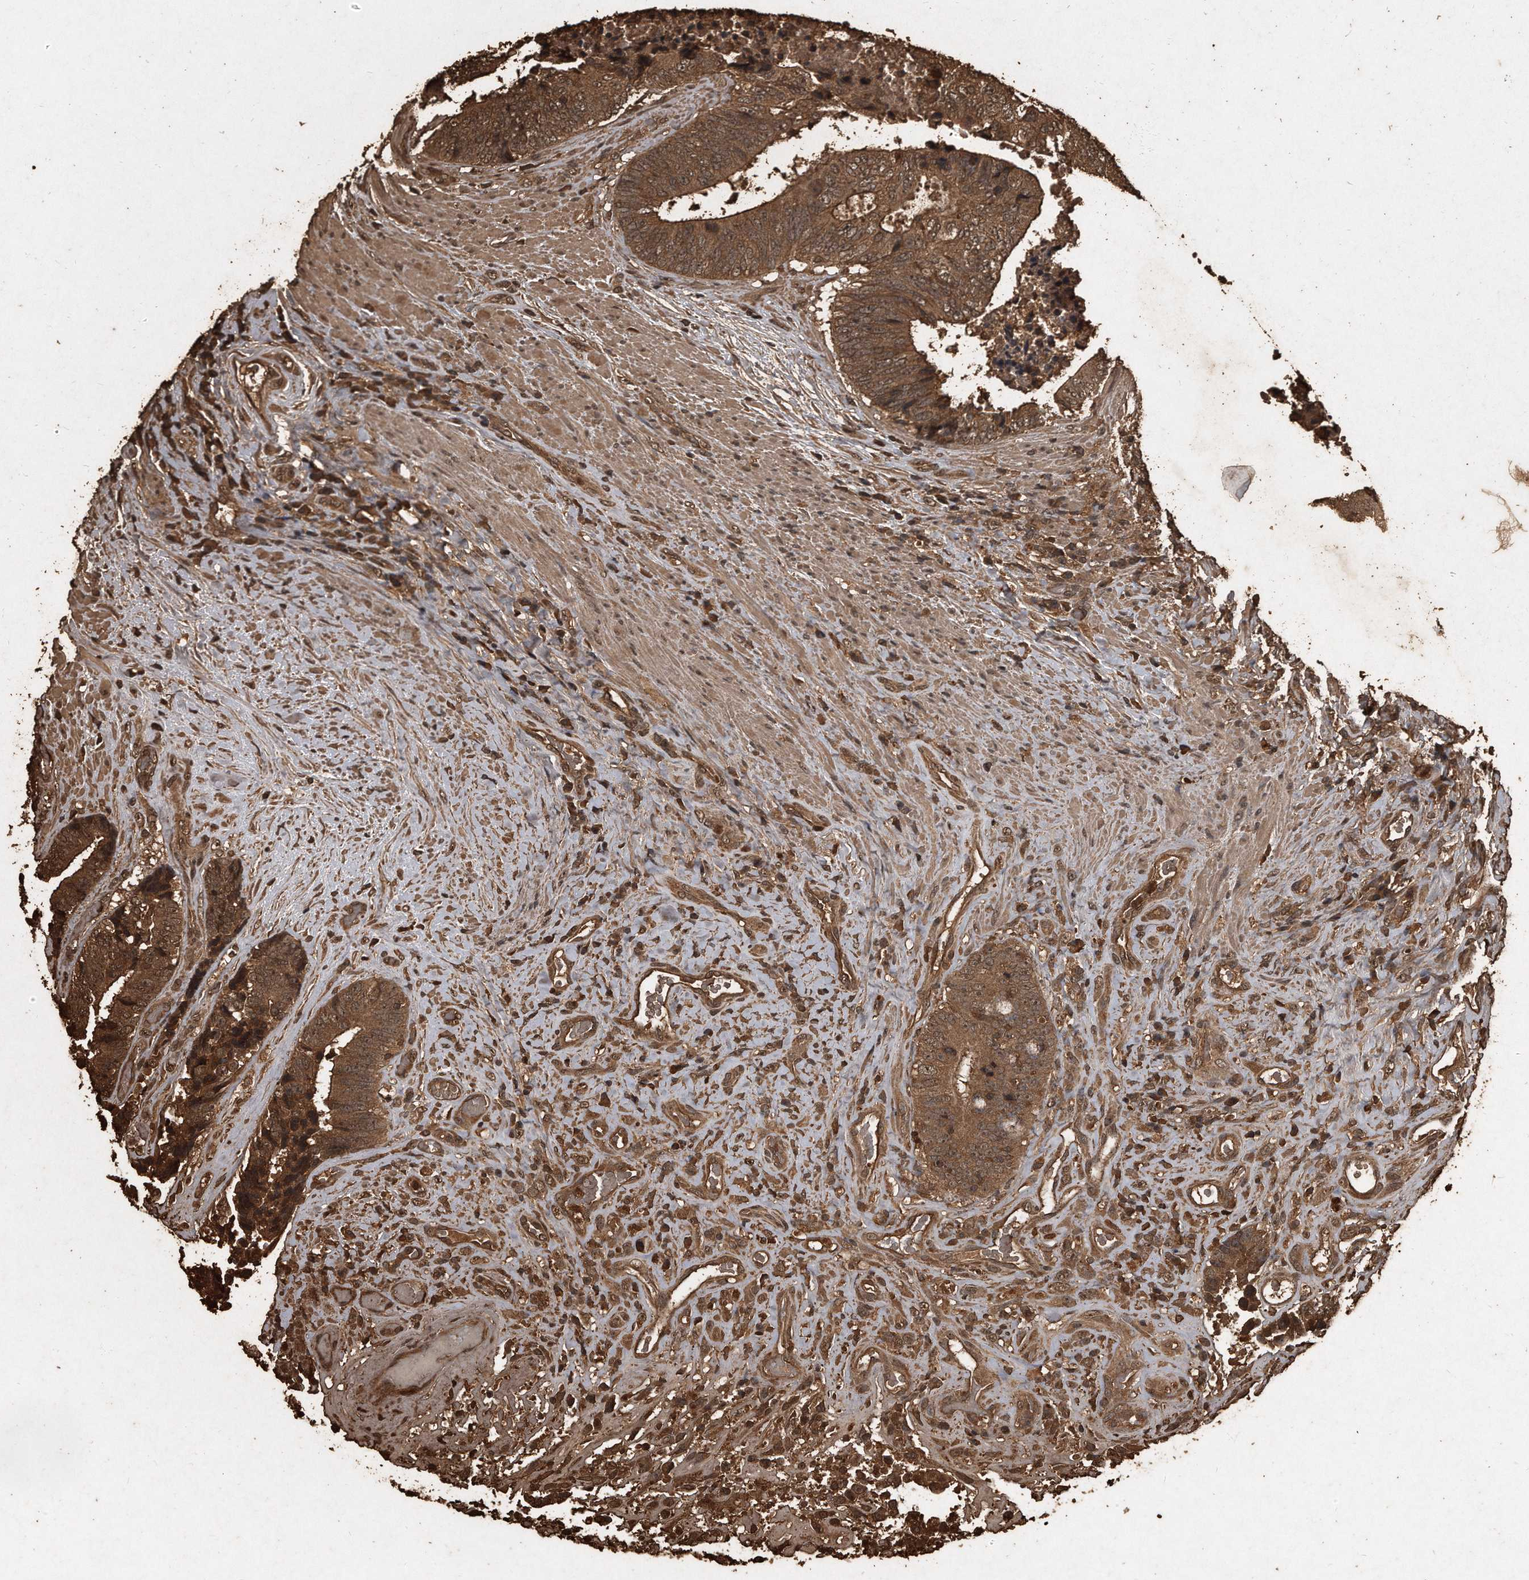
{"staining": {"intensity": "moderate", "quantity": ">75%", "location": "cytoplasmic/membranous"}, "tissue": "colorectal cancer", "cell_type": "Tumor cells", "image_type": "cancer", "snomed": [{"axis": "morphology", "description": "Adenocarcinoma, NOS"}, {"axis": "topography", "description": "Rectum"}], "caption": "Colorectal cancer stained with a brown dye exhibits moderate cytoplasmic/membranous positive positivity in about >75% of tumor cells.", "gene": "CFLAR", "patient": {"sex": "male", "age": 72}}